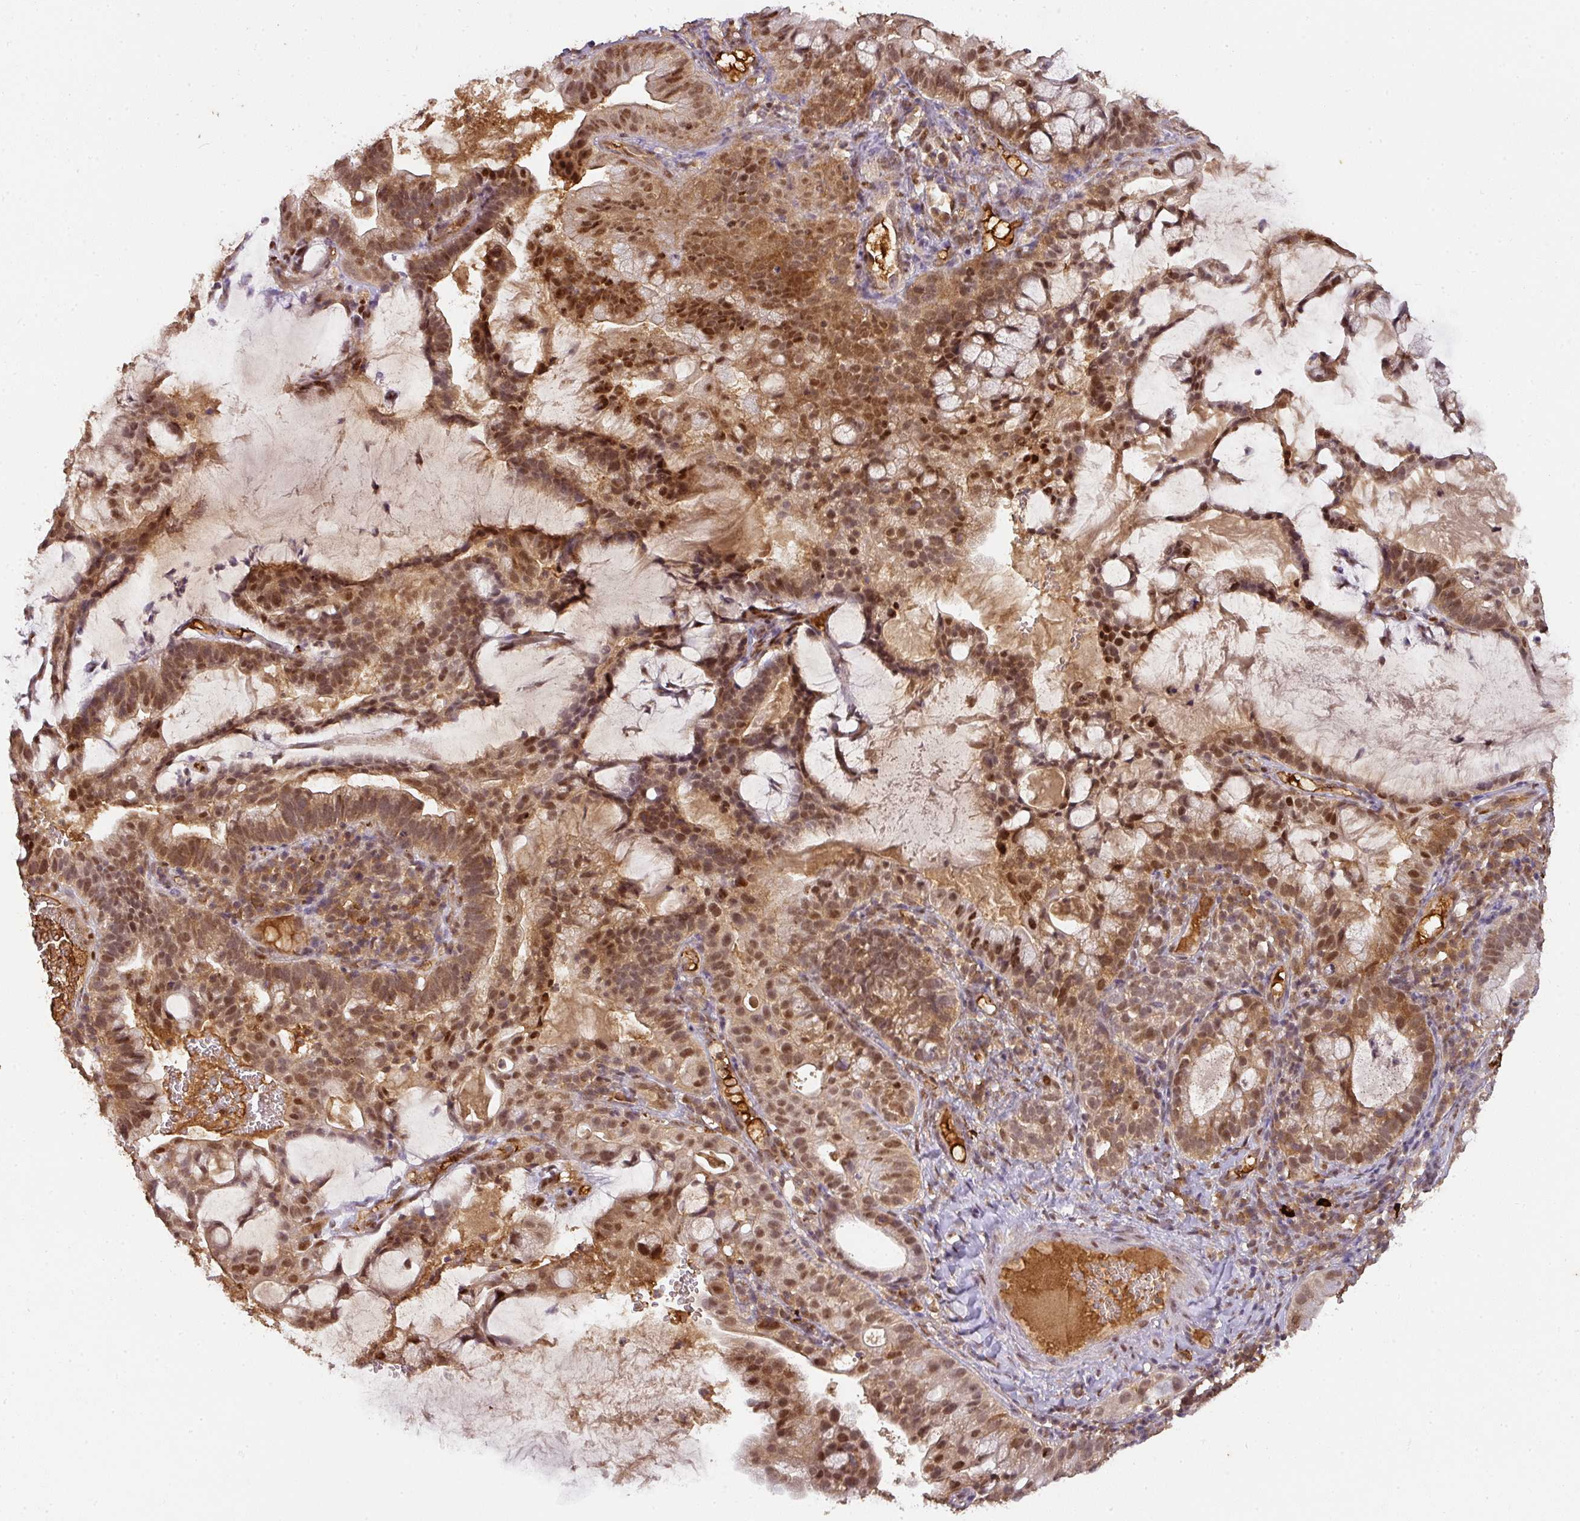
{"staining": {"intensity": "moderate", "quantity": ">75%", "location": "cytoplasmic/membranous,nuclear"}, "tissue": "cervical cancer", "cell_type": "Tumor cells", "image_type": "cancer", "snomed": [{"axis": "morphology", "description": "Adenocarcinoma, NOS"}, {"axis": "topography", "description": "Cervix"}], "caption": "Cervical cancer stained for a protein shows moderate cytoplasmic/membranous and nuclear positivity in tumor cells.", "gene": "RANBP9", "patient": {"sex": "female", "age": 41}}